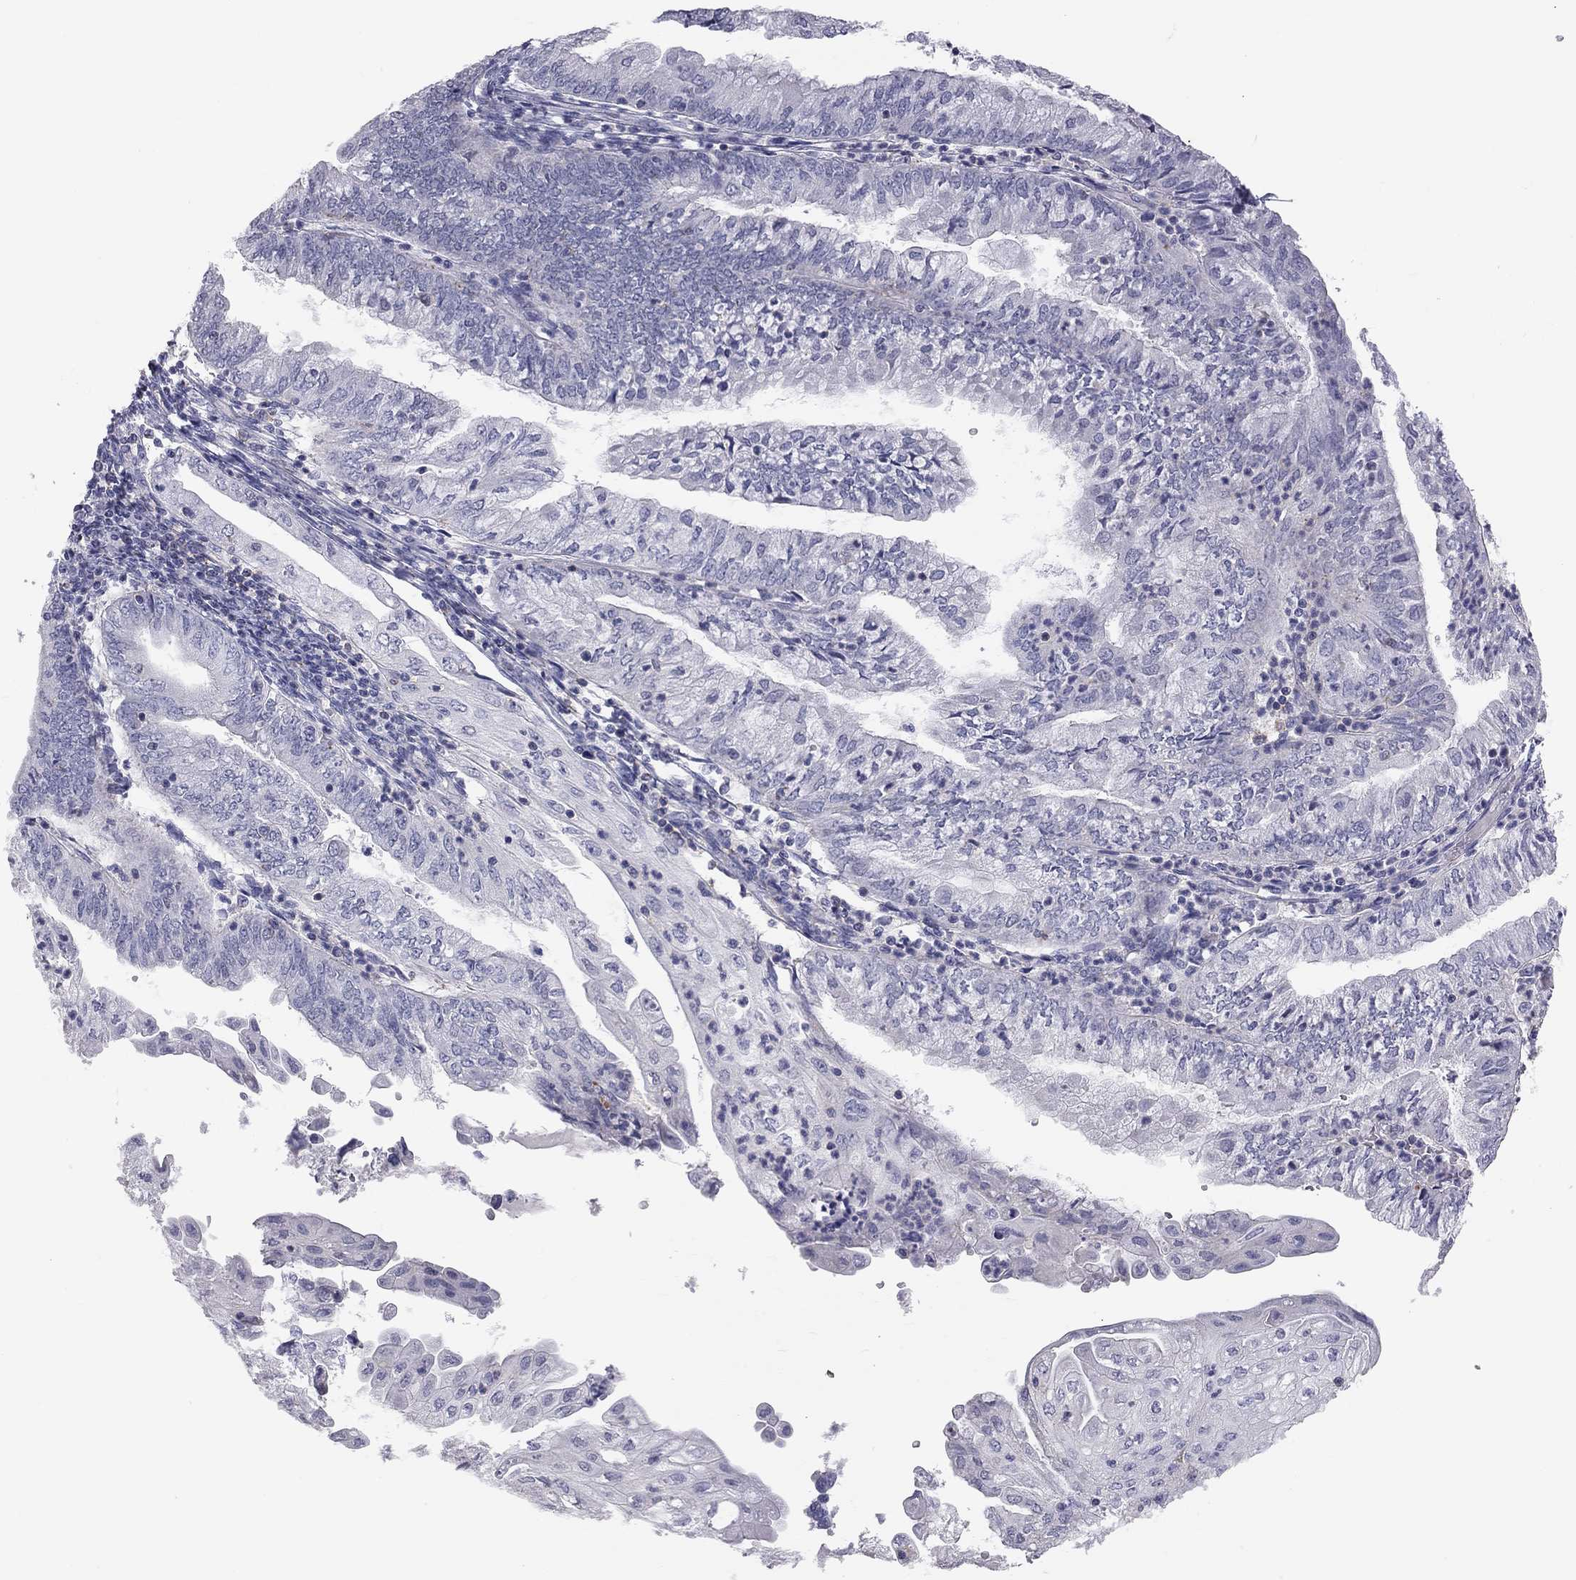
{"staining": {"intensity": "negative", "quantity": "none", "location": "none"}, "tissue": "endometrial cancer", "cell_type": "Tumor cells", "image_type": "cancer", "snomed": [{"axis": "morphology", "description": "Adenocarcinoma, NOS"}, {"axis": "topography", "description": "Endometrium"}], "caption": "Tumor cells show no significant positivity in adenocarcinoma (endometrial). (DAB (3,3'-diaminobenzidine) immunohistochemistry (IHC) visualized using brightfield microscopy, high magnification).", "gene": "ADCYAP1", "patient": {"sex": "female", "age": 55}}